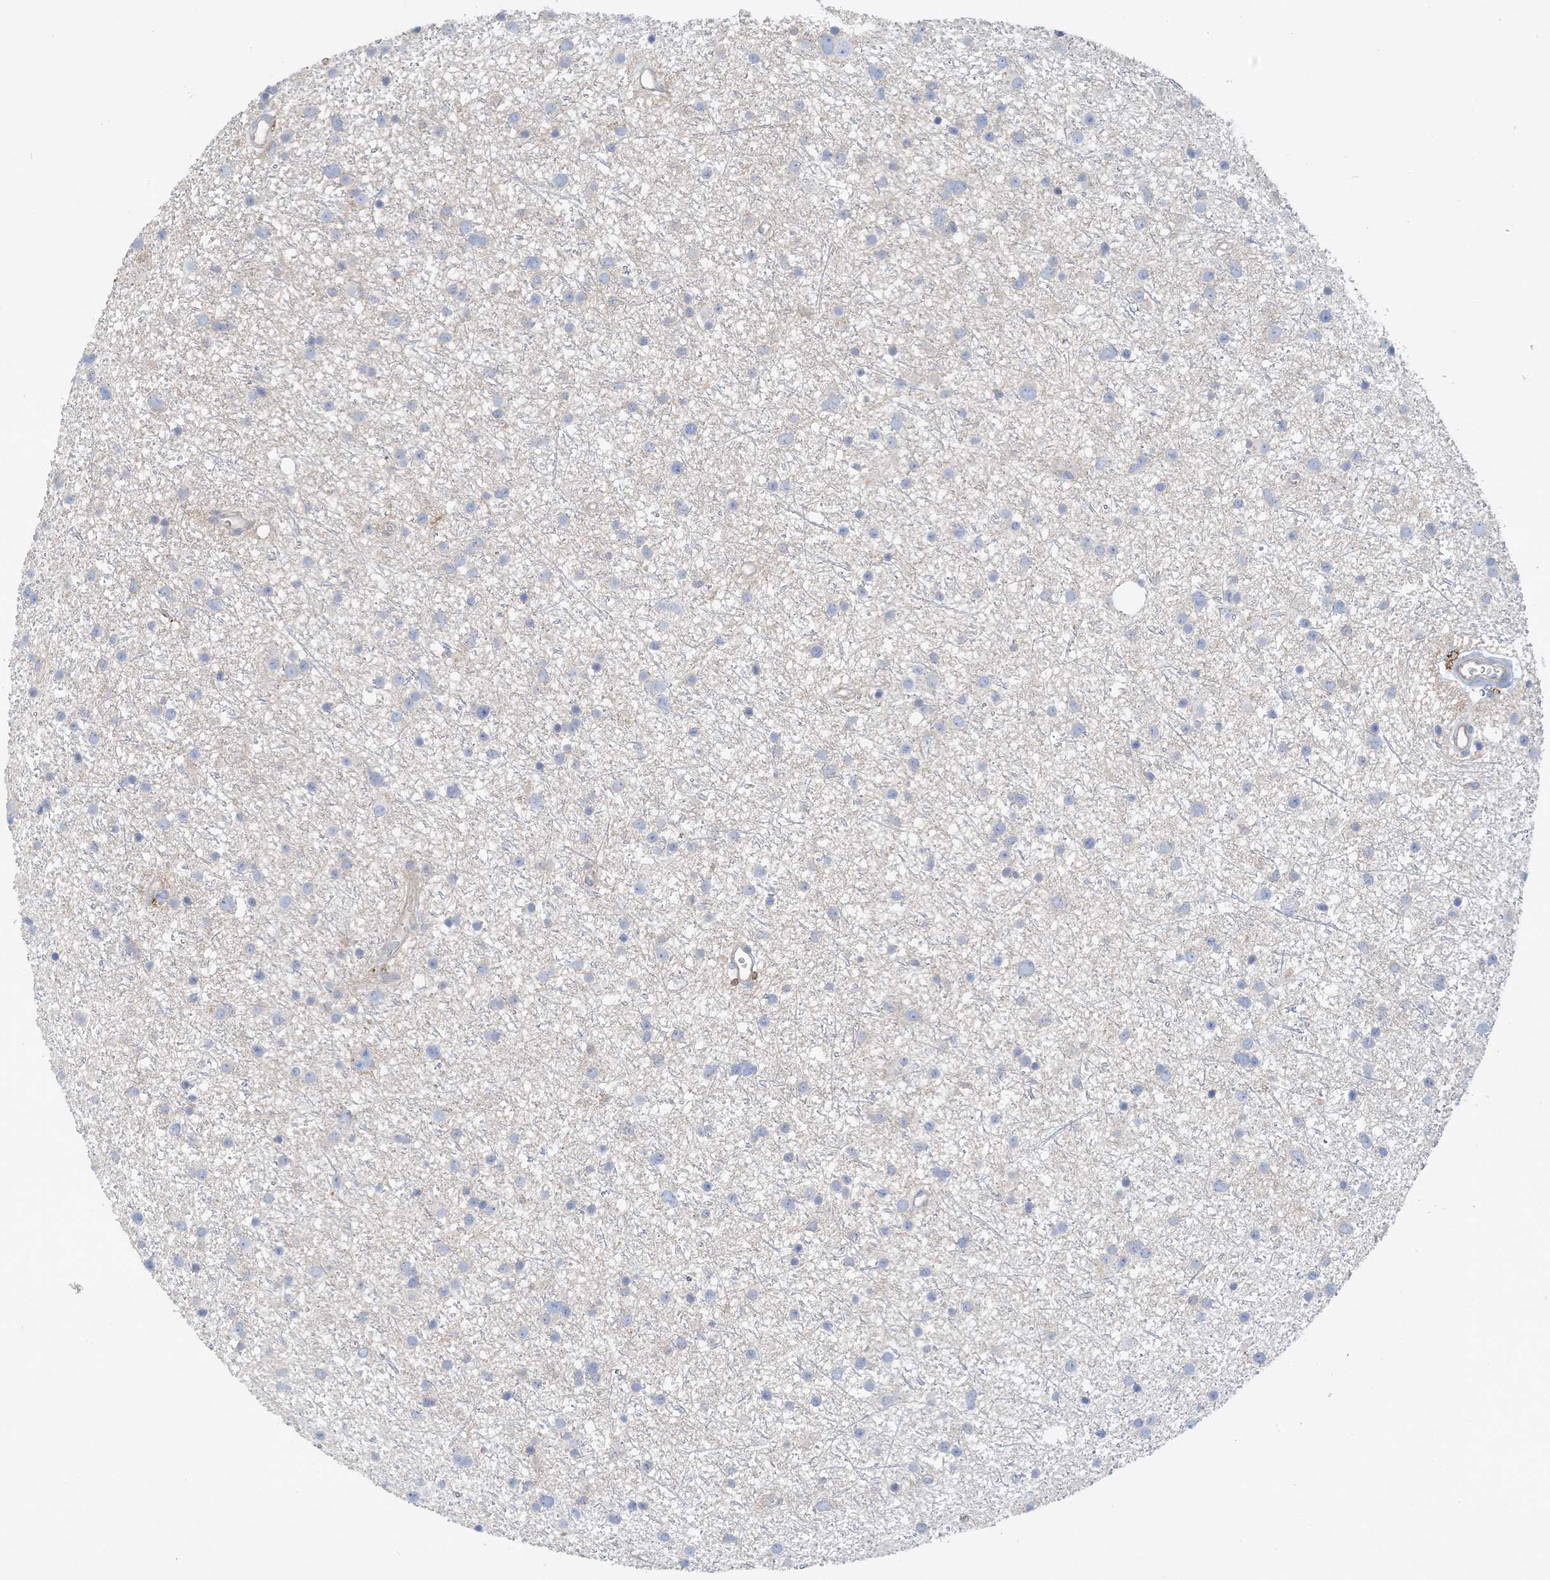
{"staining": {"intensity": "negative", "quantity": "none", "location": "none"}, "tissue": "glioma", "cell_type": "Tumor cells", "image_type": "cancer", "snomed": [{"axis": "morphology", "description": "Glioma, malignant, Low grade"}, {"axis": "topography", "description": "Cerebral cortex"}], "caption": "IHC histopathology image of neoplastic tissue: human malignant low-grade glioma stained with DAB shows no significant protein staining in tumor cells.", "gene": "CALHM5", "patient": {"sex": "female", "age": 39}}